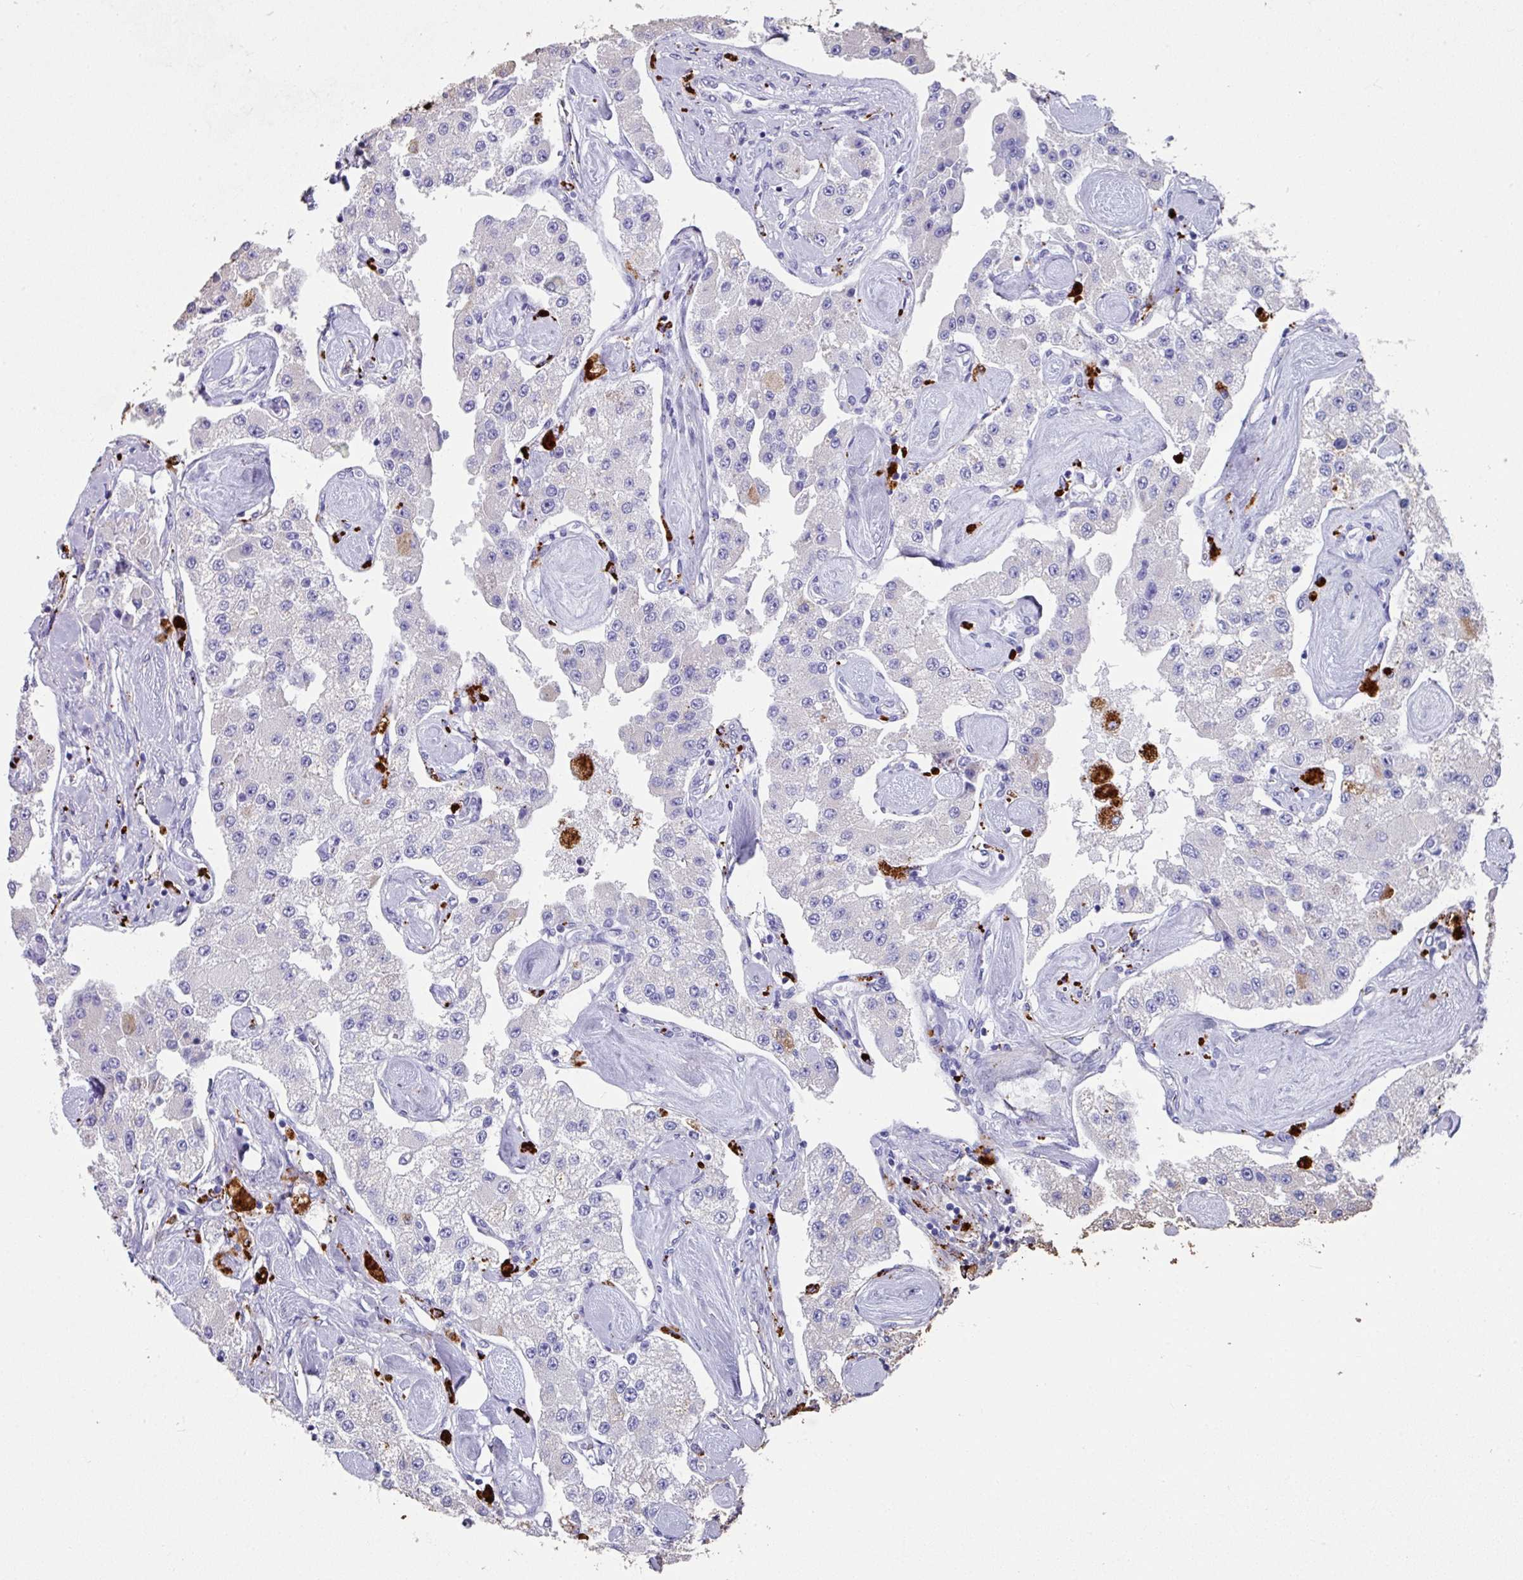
{"staining": {"intensity": "negative", "quantity": "none", "location": "none"}, "tissue": "carcinoid", "cell_type": "Tumor cells", "image_type": "cancer", "snomed": [{"axis": "morphology", "description": "Carcinoid, malignant, NOS"}, {"axis": "topography", "description": "Pancreas"}], "caption": "There is no significant expression in tumor cells of malignant carcinoid.", "gene": "CPVL", "patient": {"sex": "male", "age": 41}}